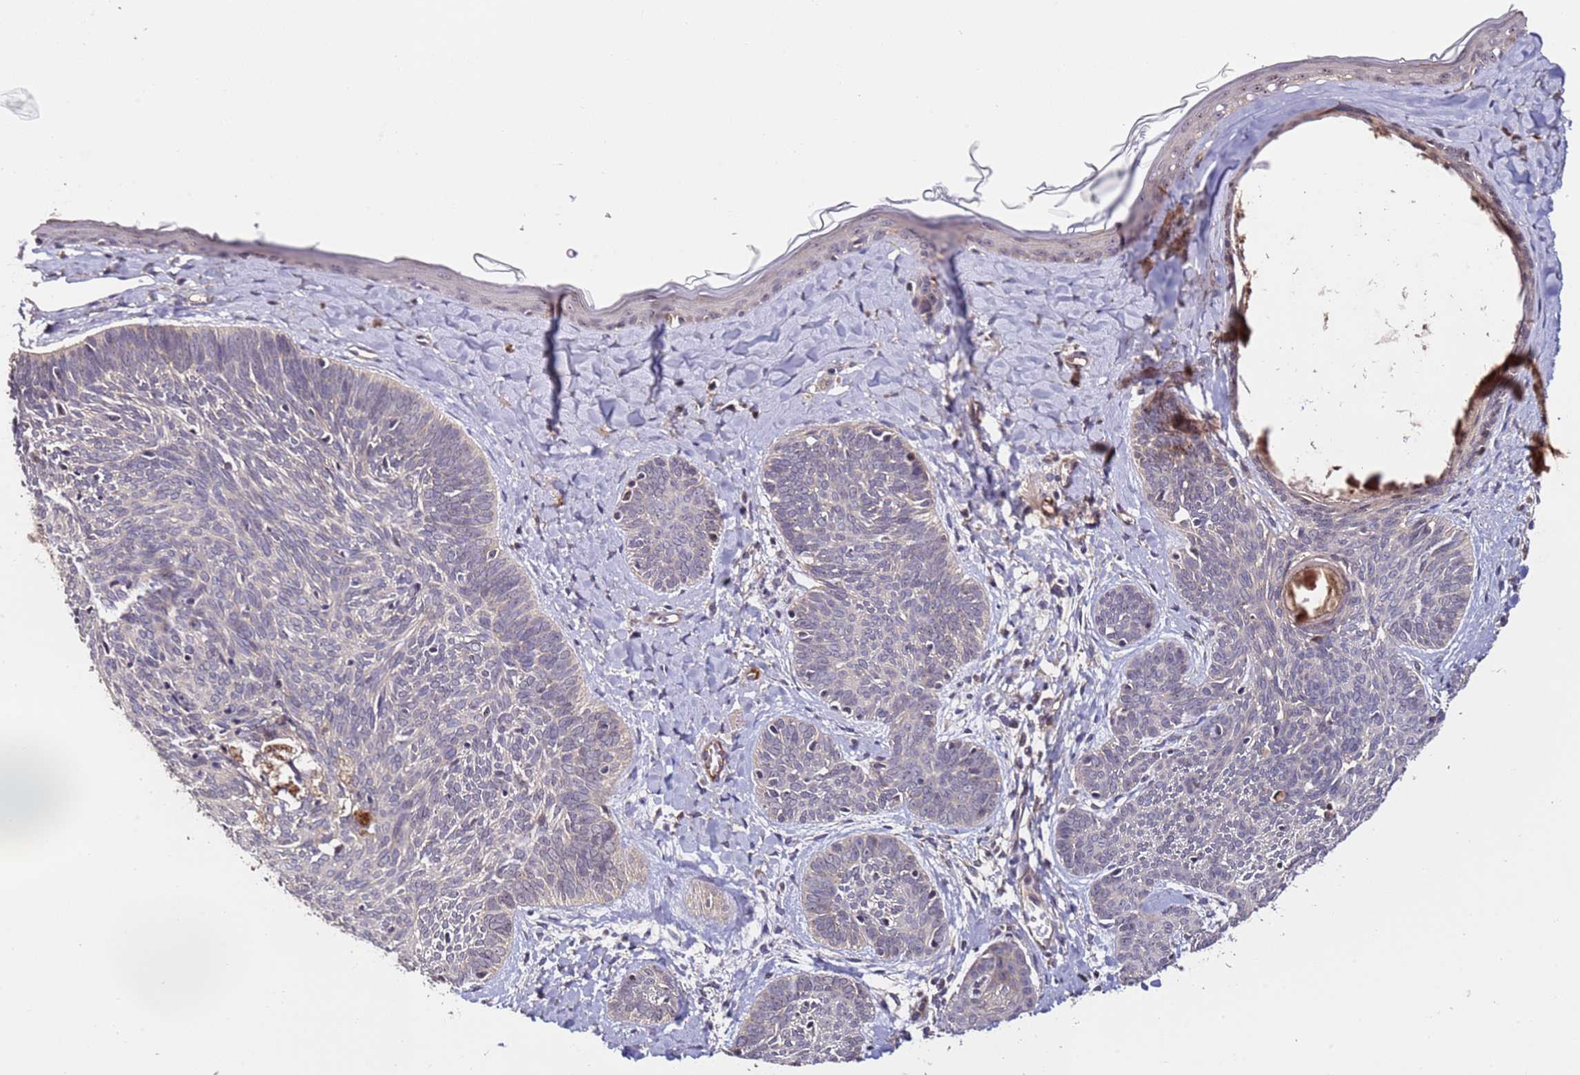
{"staining": {"intensity": "negative", "quantity": "none", "location": "none"}, "tissue": "skin cancer", "cell_type": "Tumor cells", "image_type": "cancer", "snomed": [{"axis": "morphology", "description": "Basal cell carcinoma"}, {"axis": "topography", "description": "Skin"}], "caption": "The image exhibits no significant expression in tumor cells of basal cell carcinoma (skin).", "gene": "DDX27", "patient": {"sex": "female", "age": 81}}